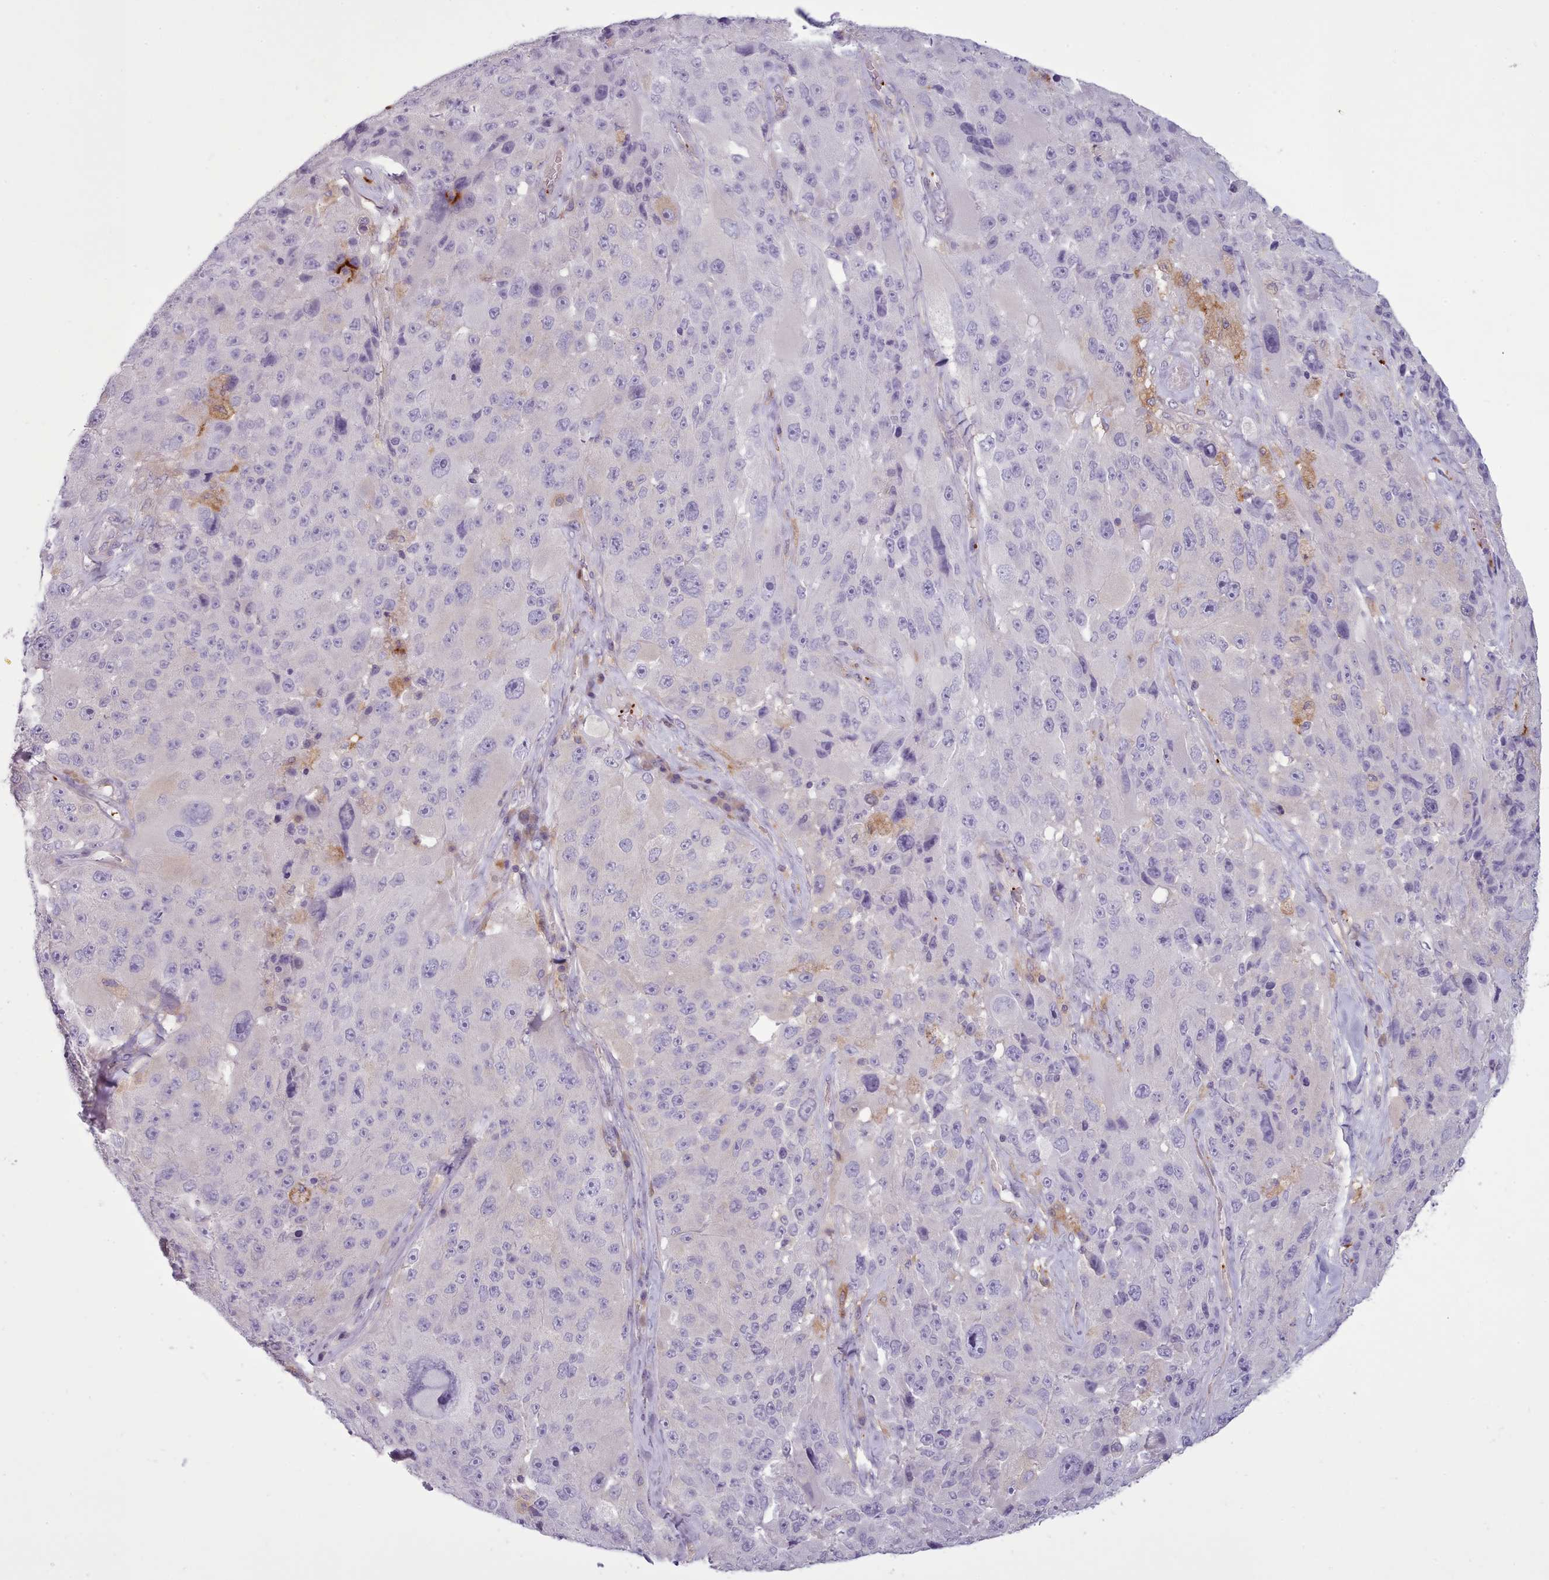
{"staining": {"intensity": "negative", "quantity": "none", "location": "none"}, "tissue": "melanoma", "cell_type": "Tumor cells", "image_type": "cancer", "snomed": [{"axis": "morphology", "description": "Malignant melanoma, Metastatic site"}, {"axis": "topography", "description": "Lymph node"}], "caption": "Immunohistochemical staining of human melanoma displays no significant expression in tumor cells.", "gene": "NDST2", "patient": {"sex": "male", "age": 62}}